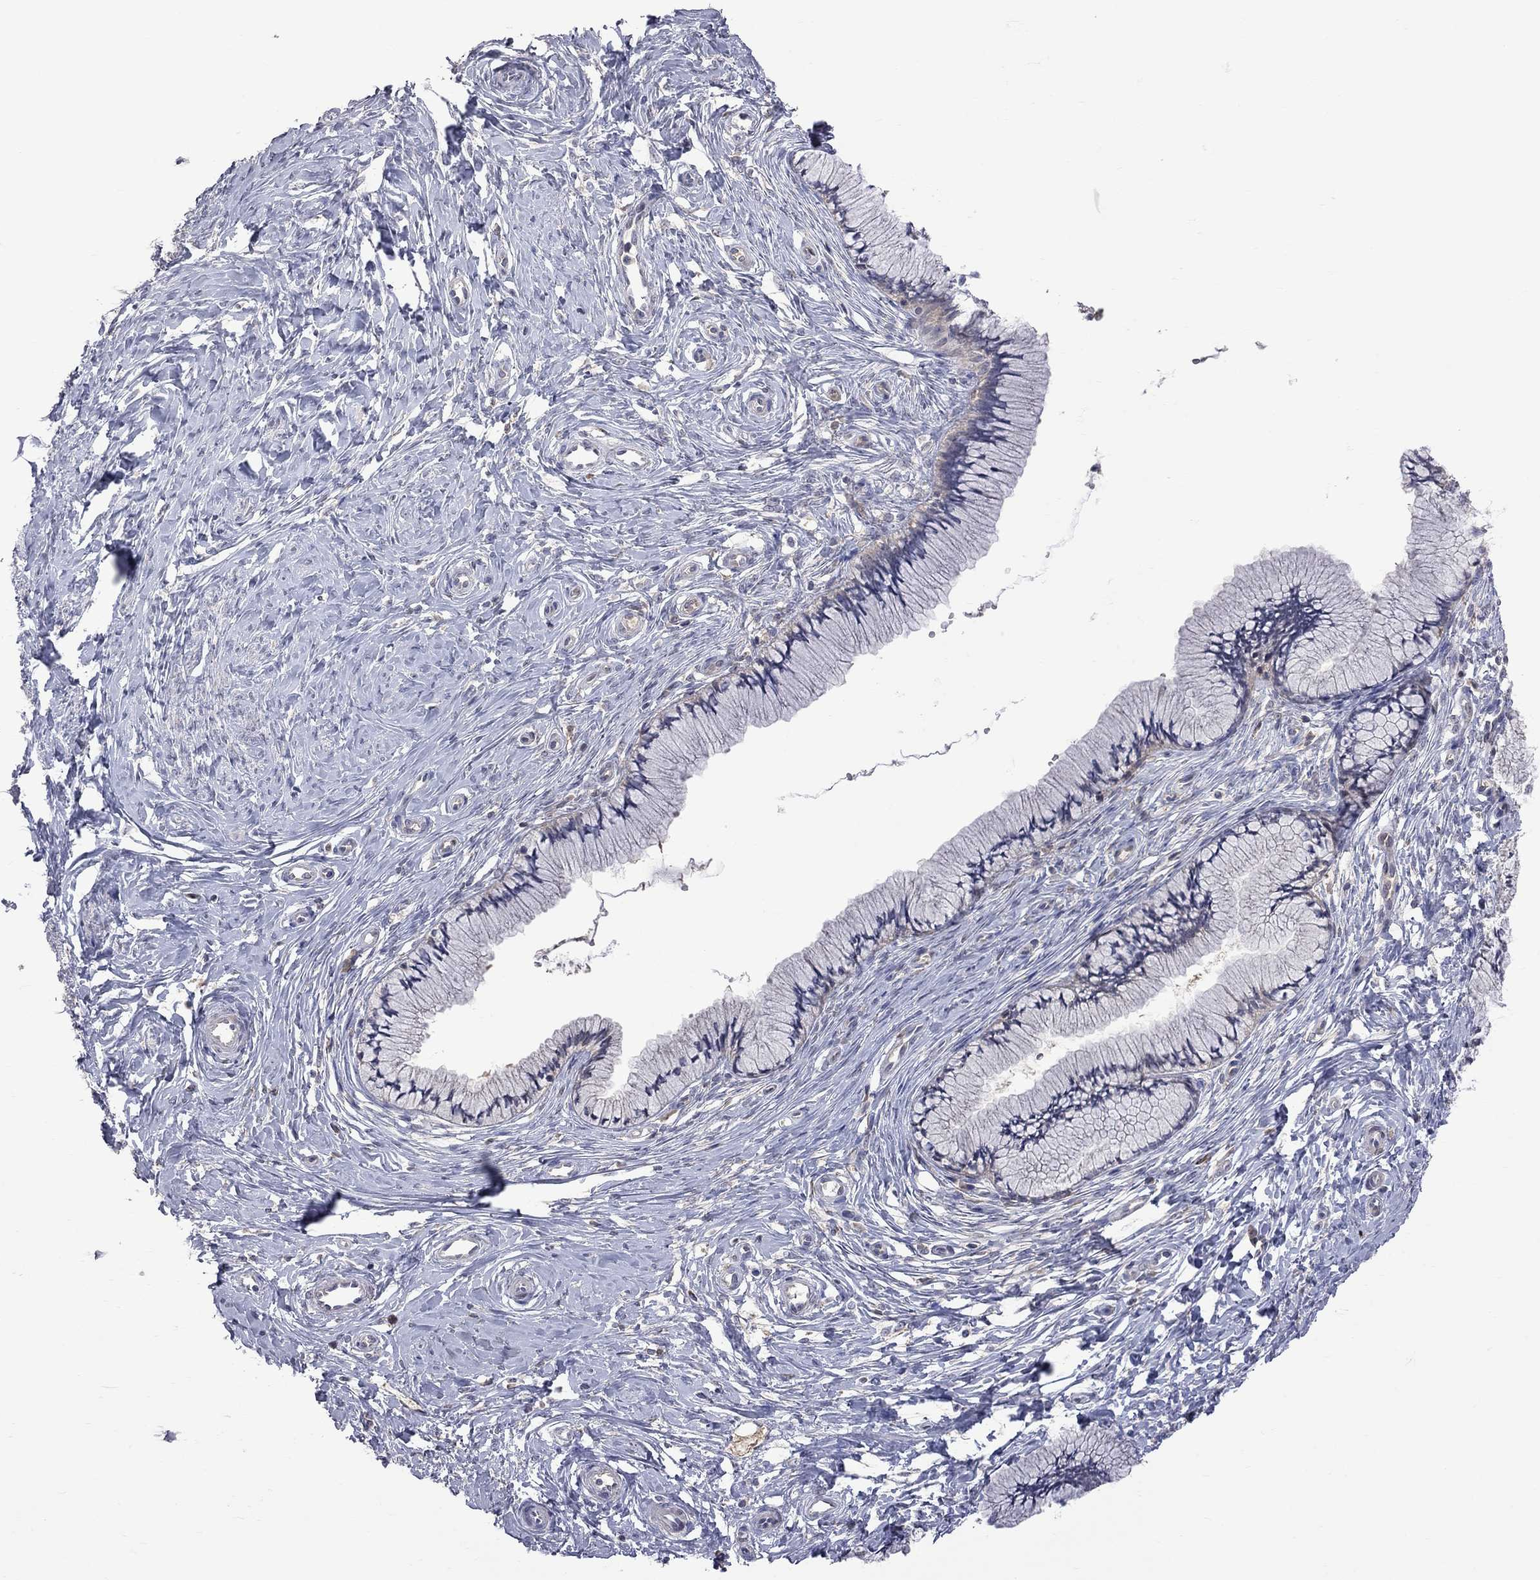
{"staining": {"intensity": "negative", "quantity": "none", "location": "none"}, "tissue": "cervix", "cell_type": "Glandular cells", "image_type": "normal", "snomed": [{"axis": "morphology", "description": "Normal tissue, NOS"}, {"axis": "topography", "description": "Cervix"}], "caption": "Immunohistochemistry photomicrograph of benign human cervix stained for a protein (brown), which displays no positivity in glandular cells.", "gene": "HTR6", "patient": {"sex": "female", "age": 37}}